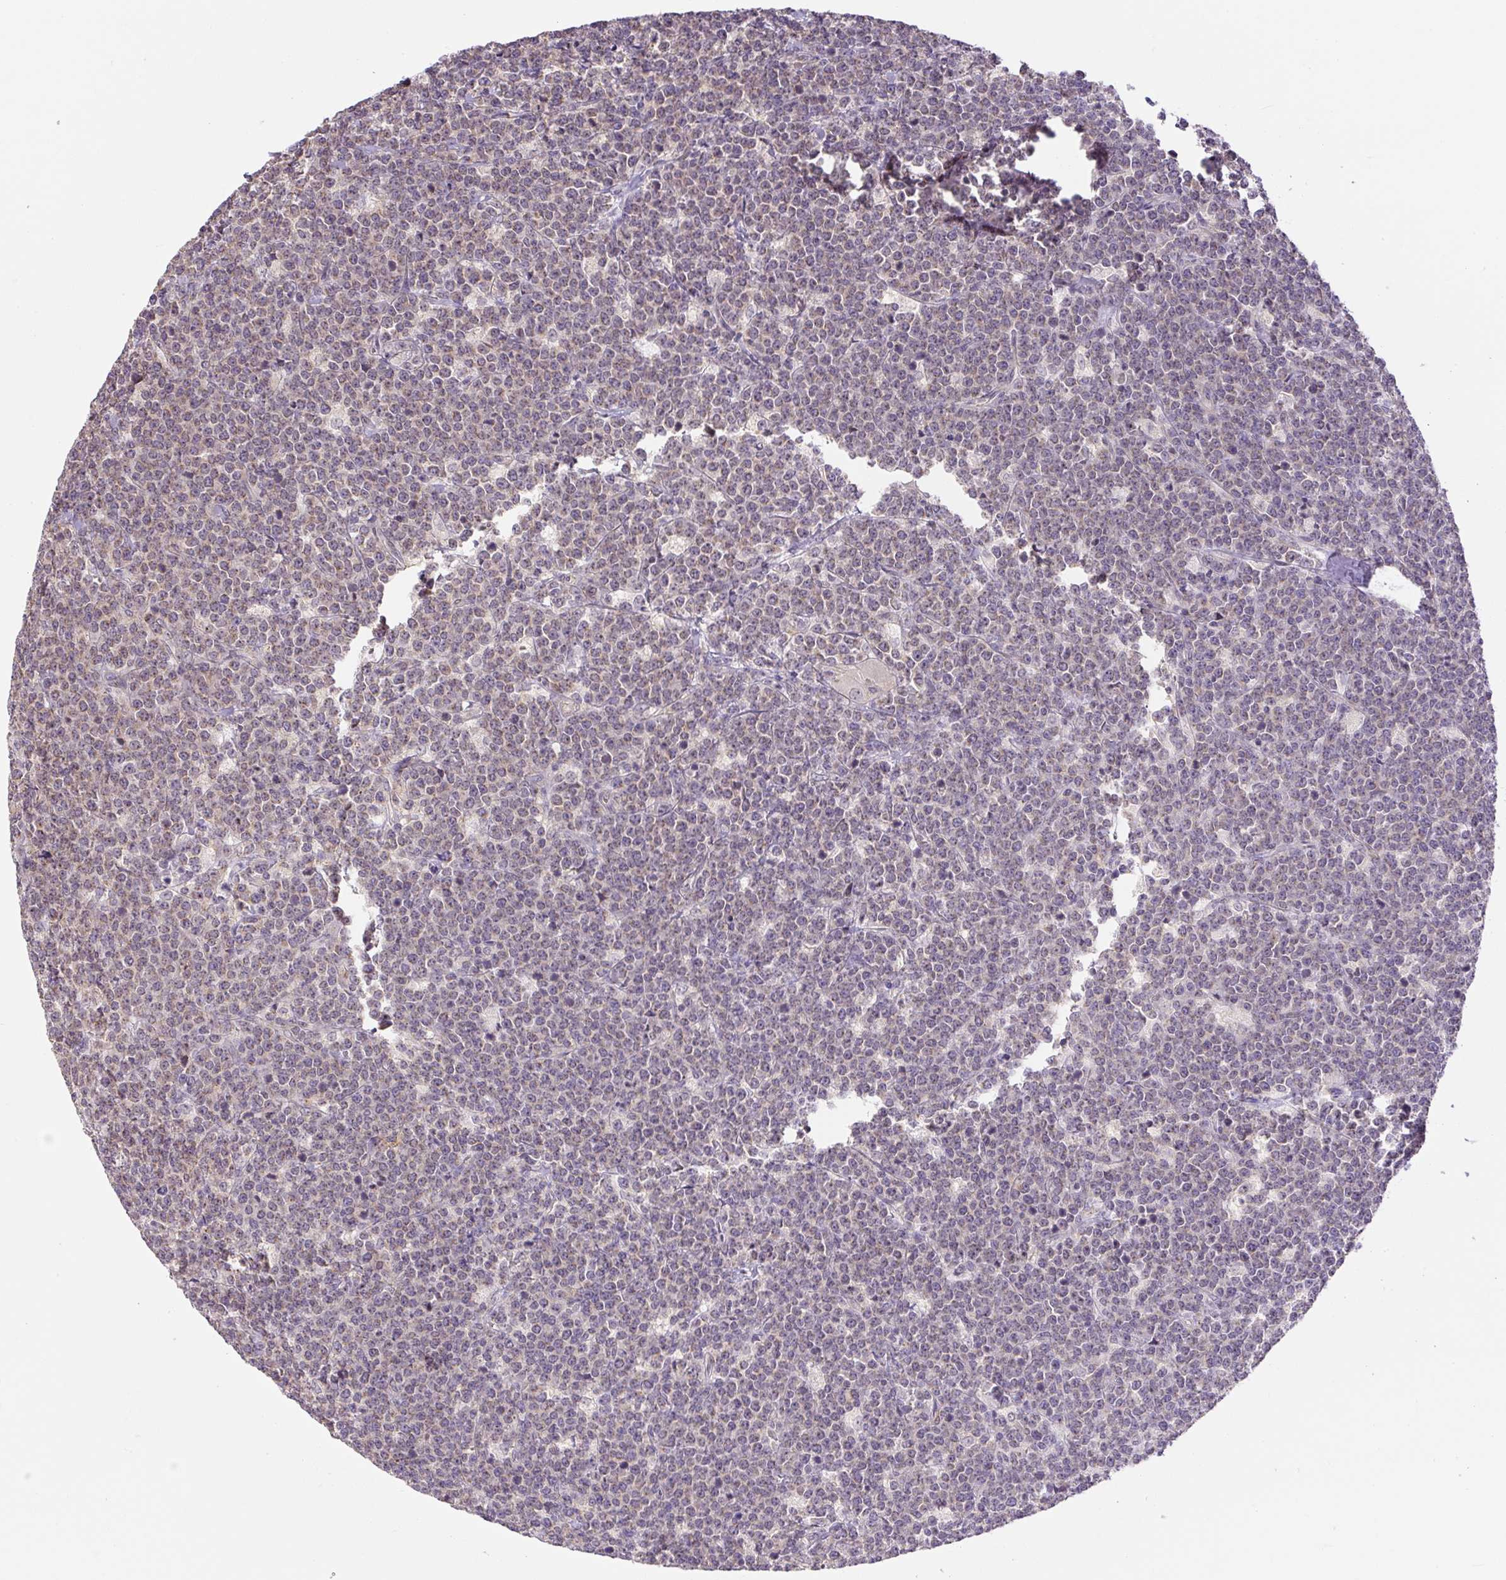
{"staining": {"intensity": "weak", "quantity": "25%-75%", "location": "cytoplasmic/membranous"}, "tissue": "lymphoma", "cell_type": "Tumor cells", "image_type": "cancer", "snomed": [{"axis": "morphology", "description": "Malignant lymphoma, non-Hodgkin's type, High grade"}, {"axis": "topography", "description": "Small intestine"}, {"axis": "topography", "description": "Colon"}], "caption": "Immunohistochemistry (IHC) (DAB) staining of human high-grade malignant lymphoma, non-Hodgkin's type reveals weak cytoplasmic/membranous protein positivity in about 25%-75% of tumor cells.", "gene": "PLA2G4A", "patient": {"sex": "male", "age": 8}}